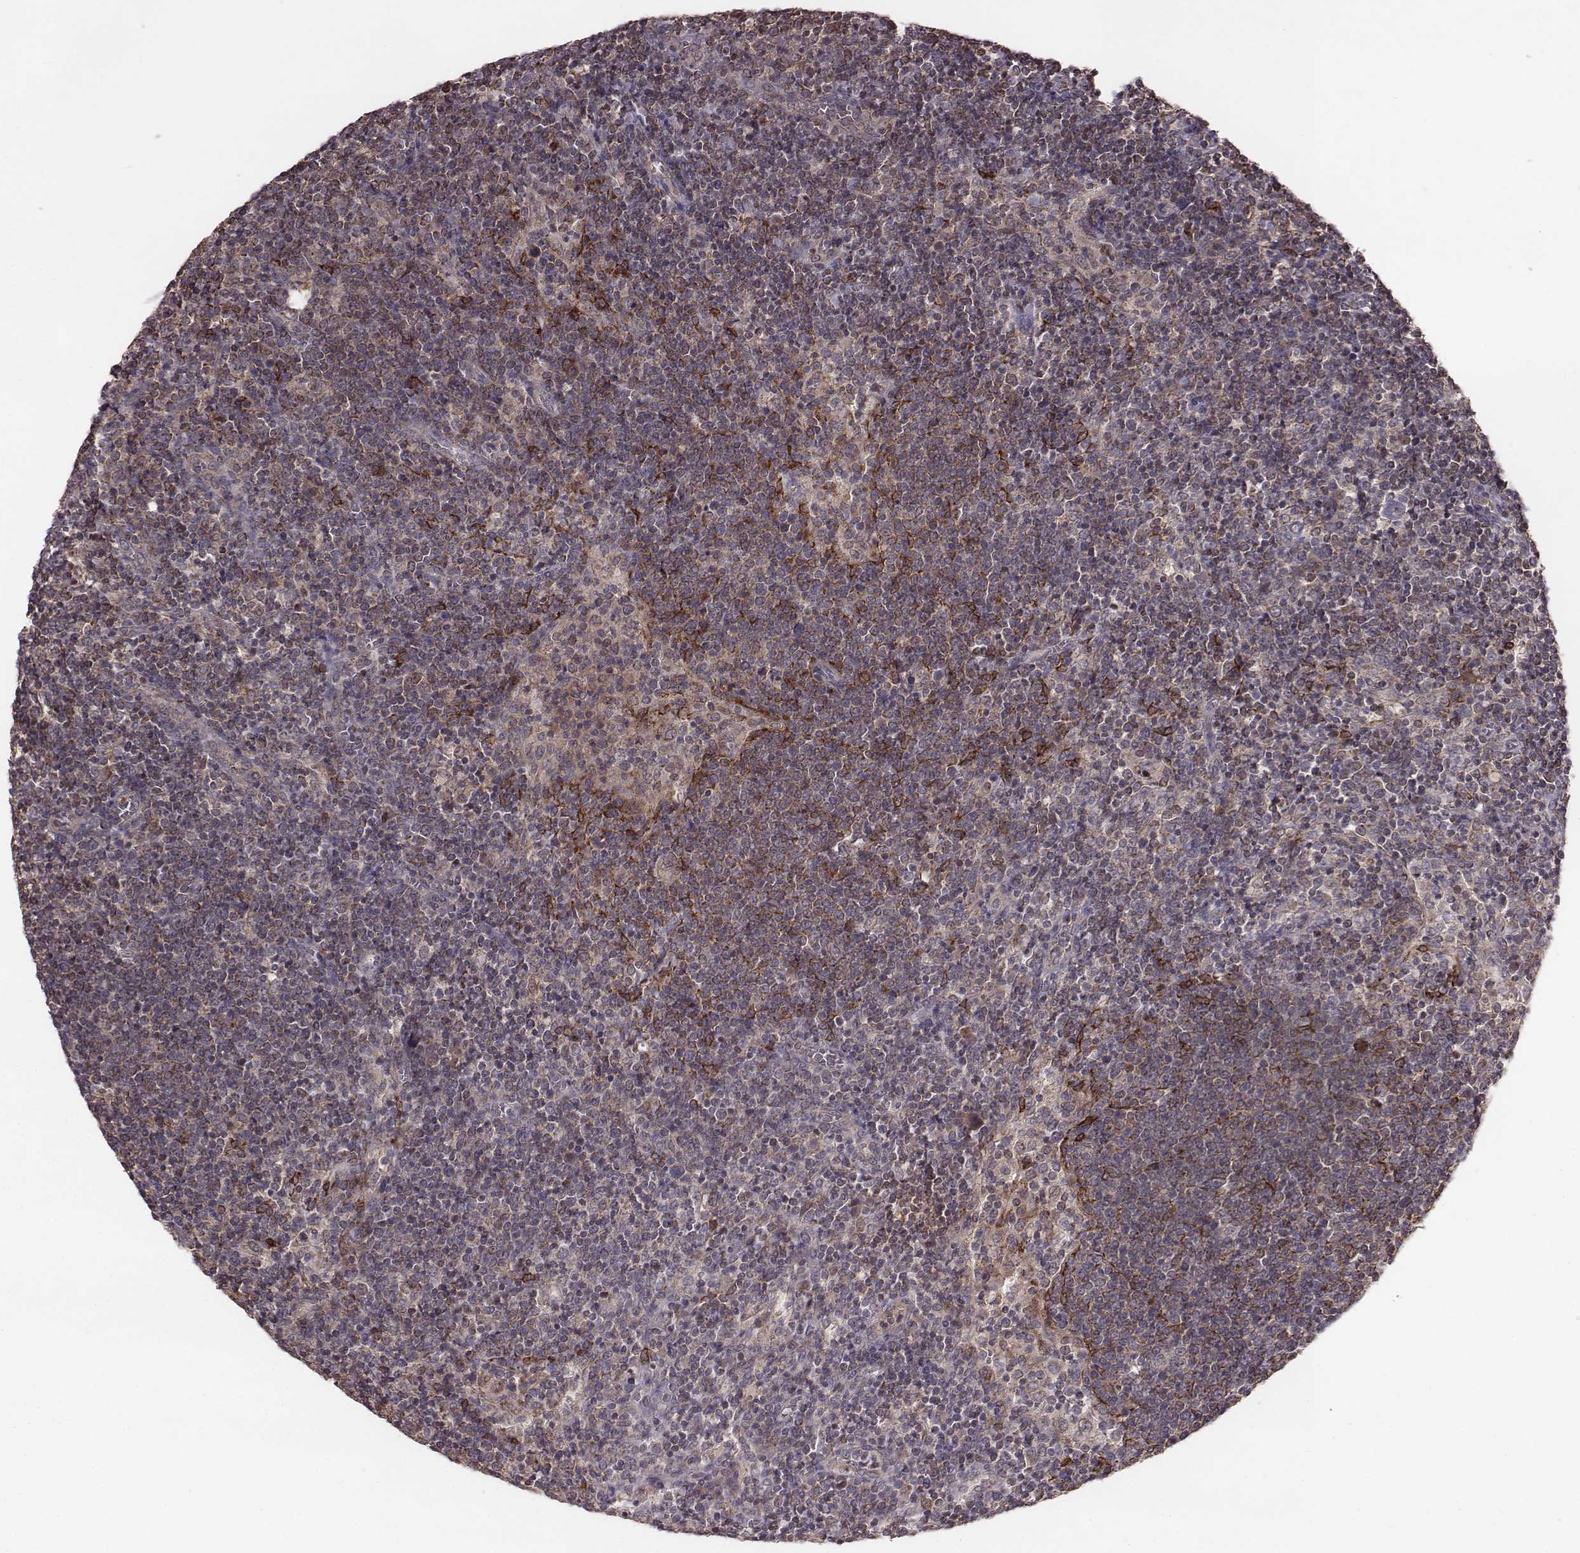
{"staining": {"intensity": "moderate", "quantity": ">75%", "location": "cytoplasmic/membranous"}, "tissue": "lymphoma", "cell_type": "Tumor cells", "image_type": "cancer", "snomed": [{"axis": "morphology", "description": "Malignant lymphoma, non-Hodgkin's type, High grade"}, {"axis": "topography", "description": "Lymph node"}], "caption": "Moderate cytoplasmic/membranous protein expression is appreciated in approximately >75% of tumor cells in malignant lymphoma, non-Hodgkin's type (high-grade).", "gene": "PDCD2L", "patient": {"sex": "male", "age": 61}}